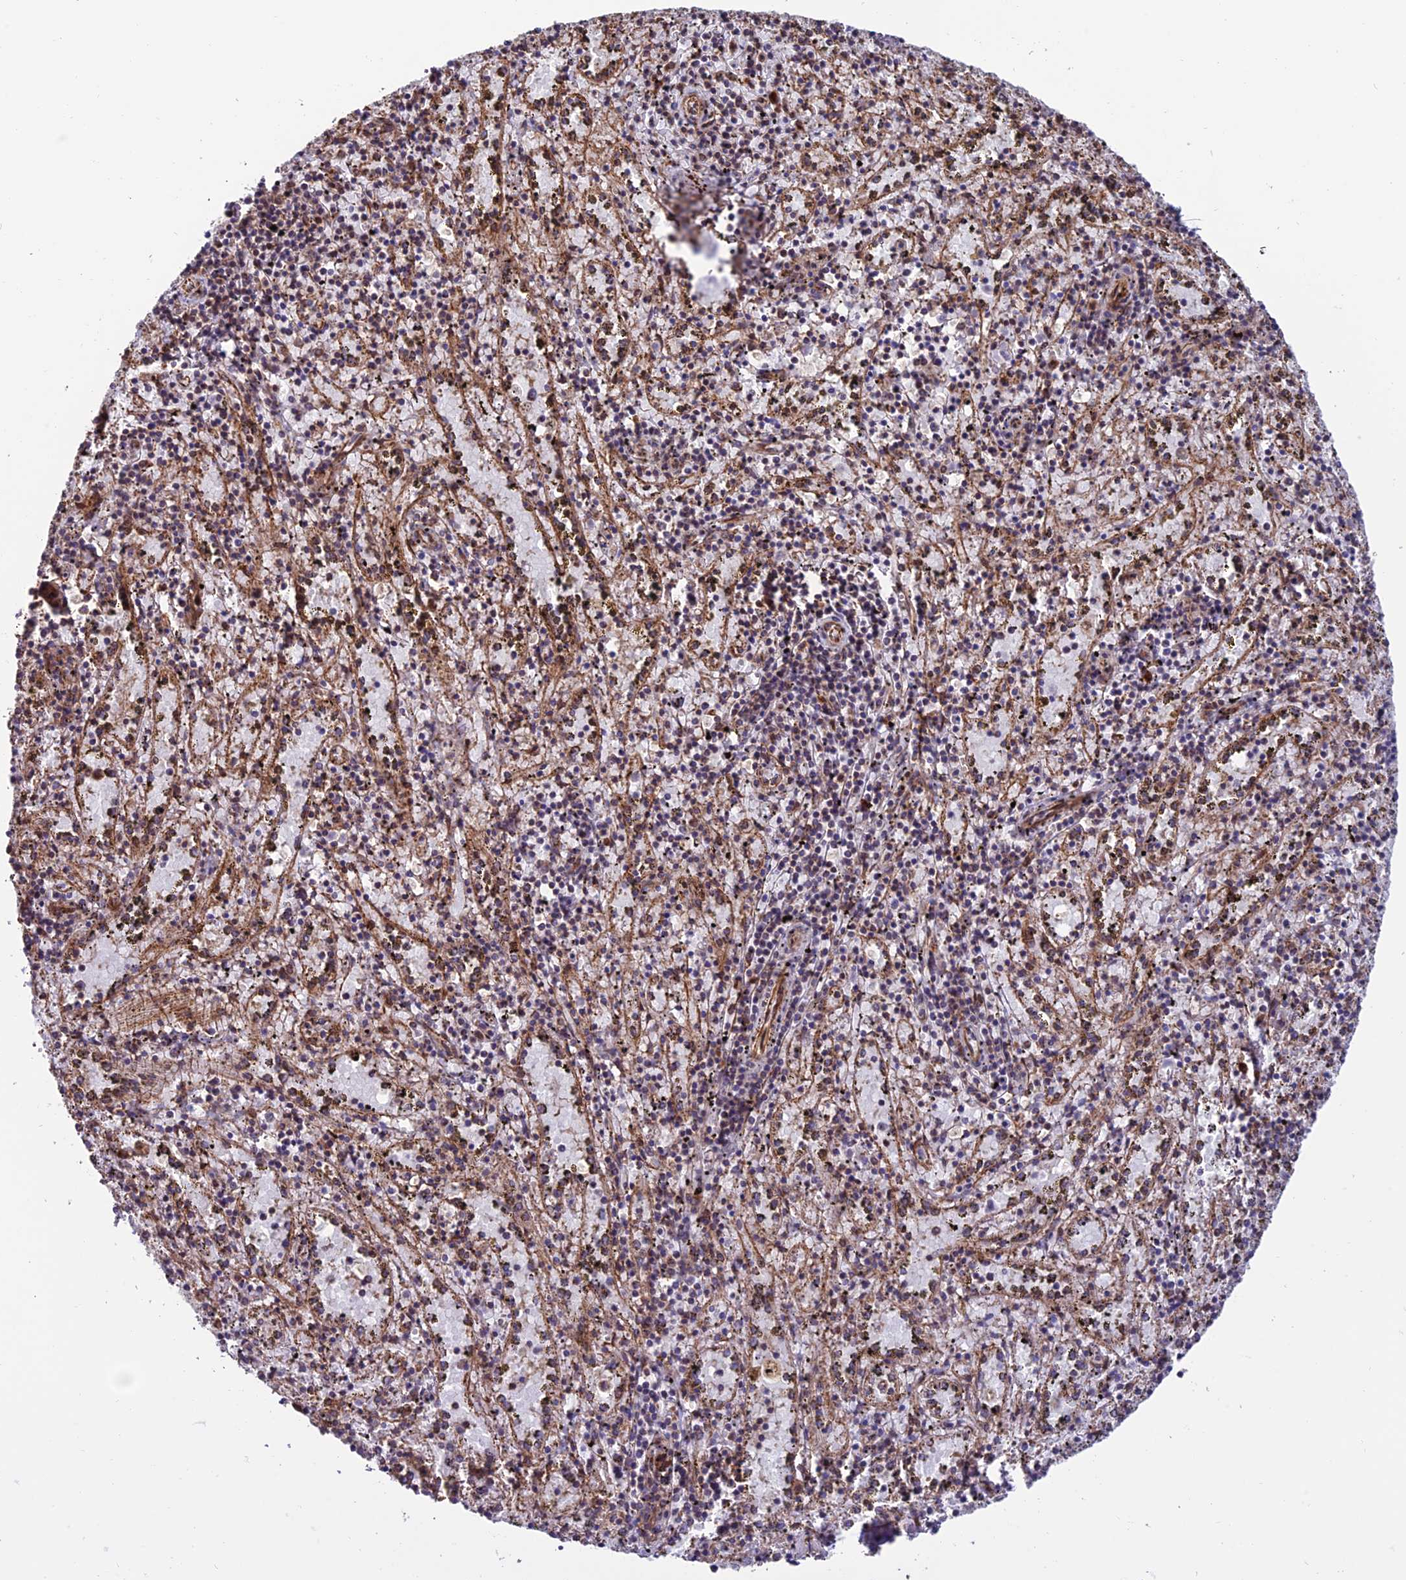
{"staining": {"intensity": "negative", "quantity": "none", "location": "none"}, "tissue": "spleen", "cell_type": "Cells in red pulp", "image_type": "normal", "snomed": [{"axis": "morphology", "description": "Normal tissue, NOS"}, {"axis": "topography", "description": "Spleen"}], "caption": "This is an immunohistochemistry image of normal spleen. There is no expression in cells in red pulp.", "gene": "TNIP3", "patient": {"sex": "male", "age": 11}}